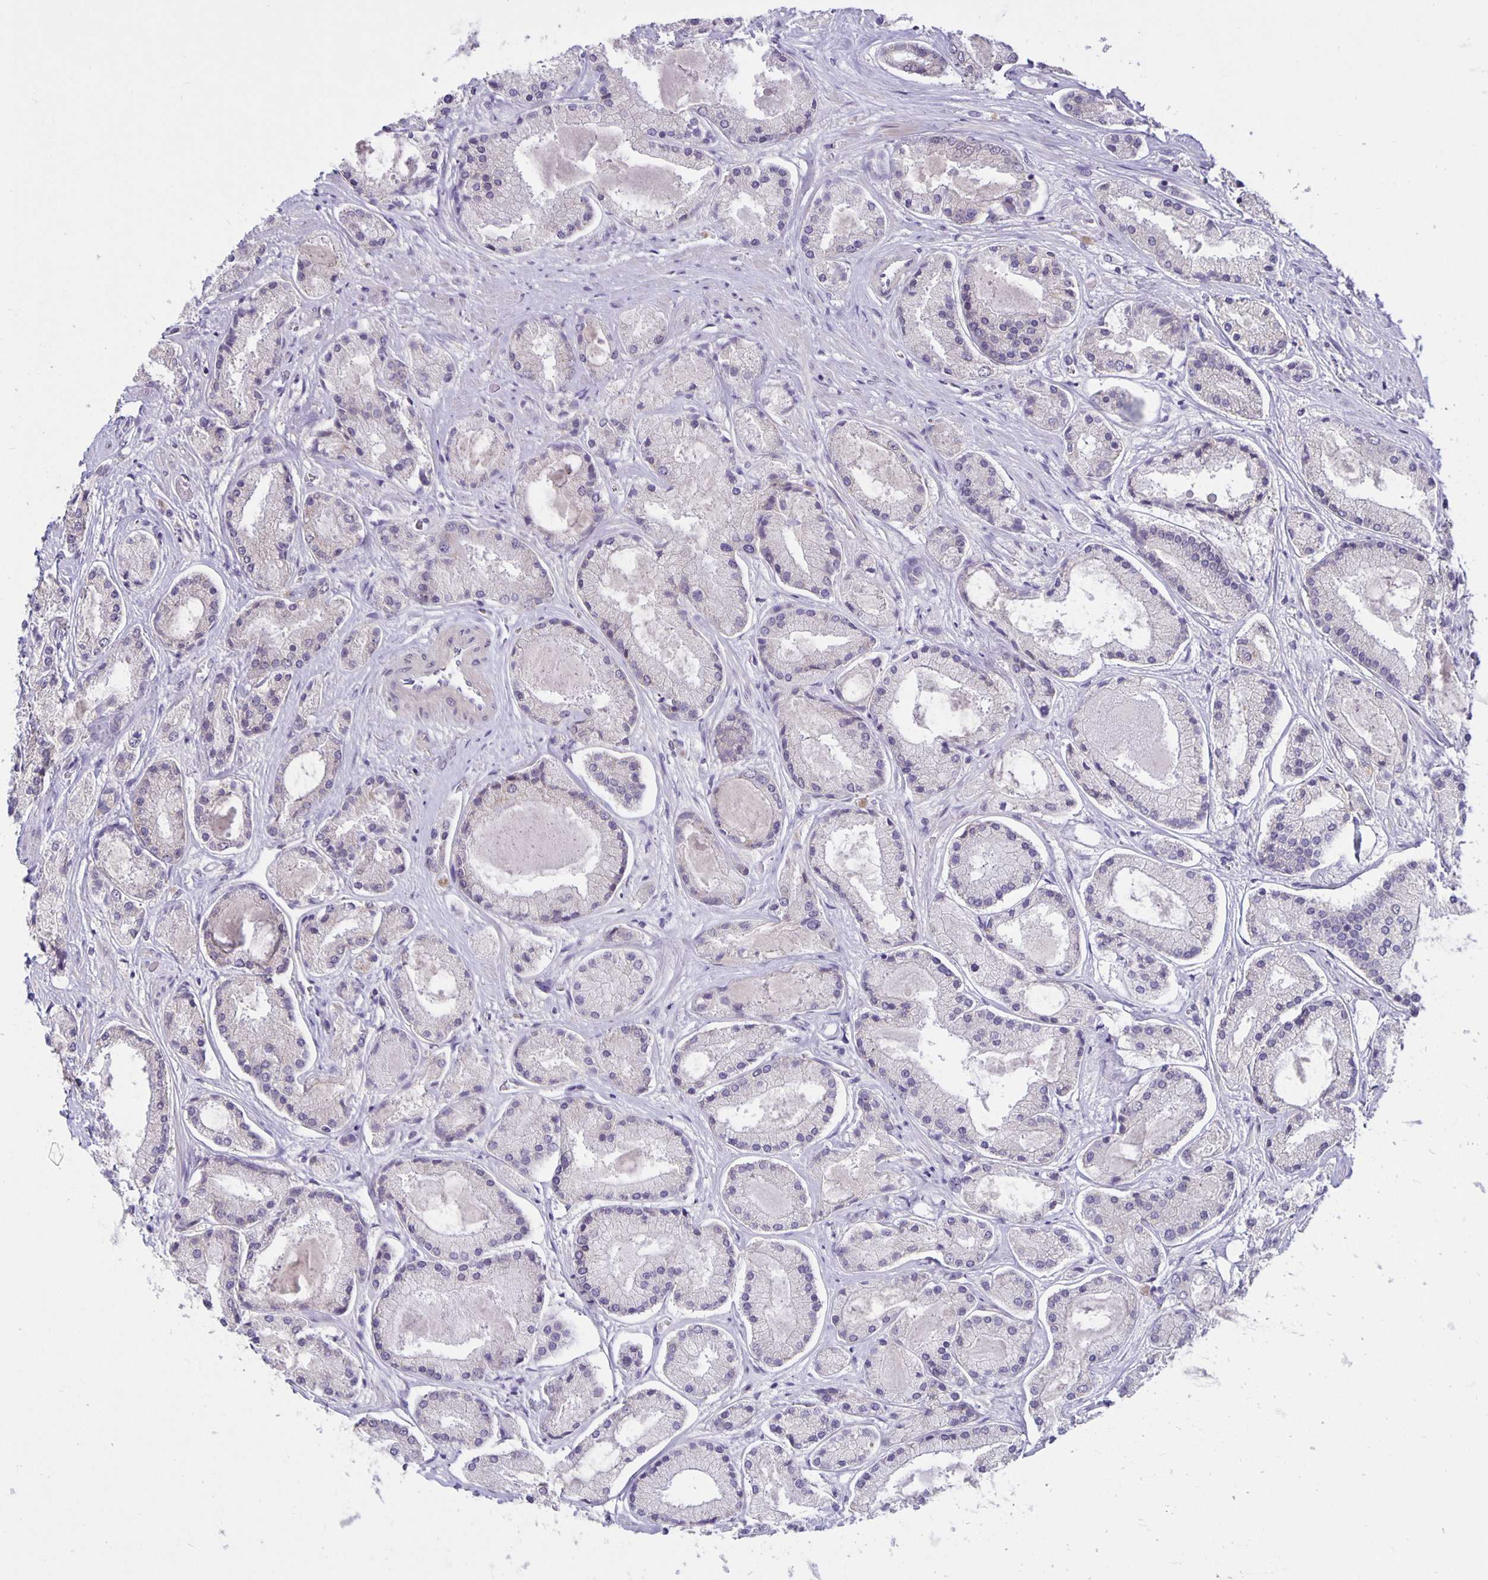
{"staining": {"intensity": "negative", "quantity": "none", "location": "none"}, "tissue": "prostate cancer", "cell_type": "Tumor cells", "image_type": "cancer", "snomed": [{"axis": "morphology", "description": "Adenocarcinoma, High grade"}, {"axis": "topography", "description": "Prostate"}], "caption": "A micrograph of prostate cancer stained for a protein shows no brown staining in tumor cells.", "gene": "ARVCF", "patient": {"sex": "male", "age": 67}}